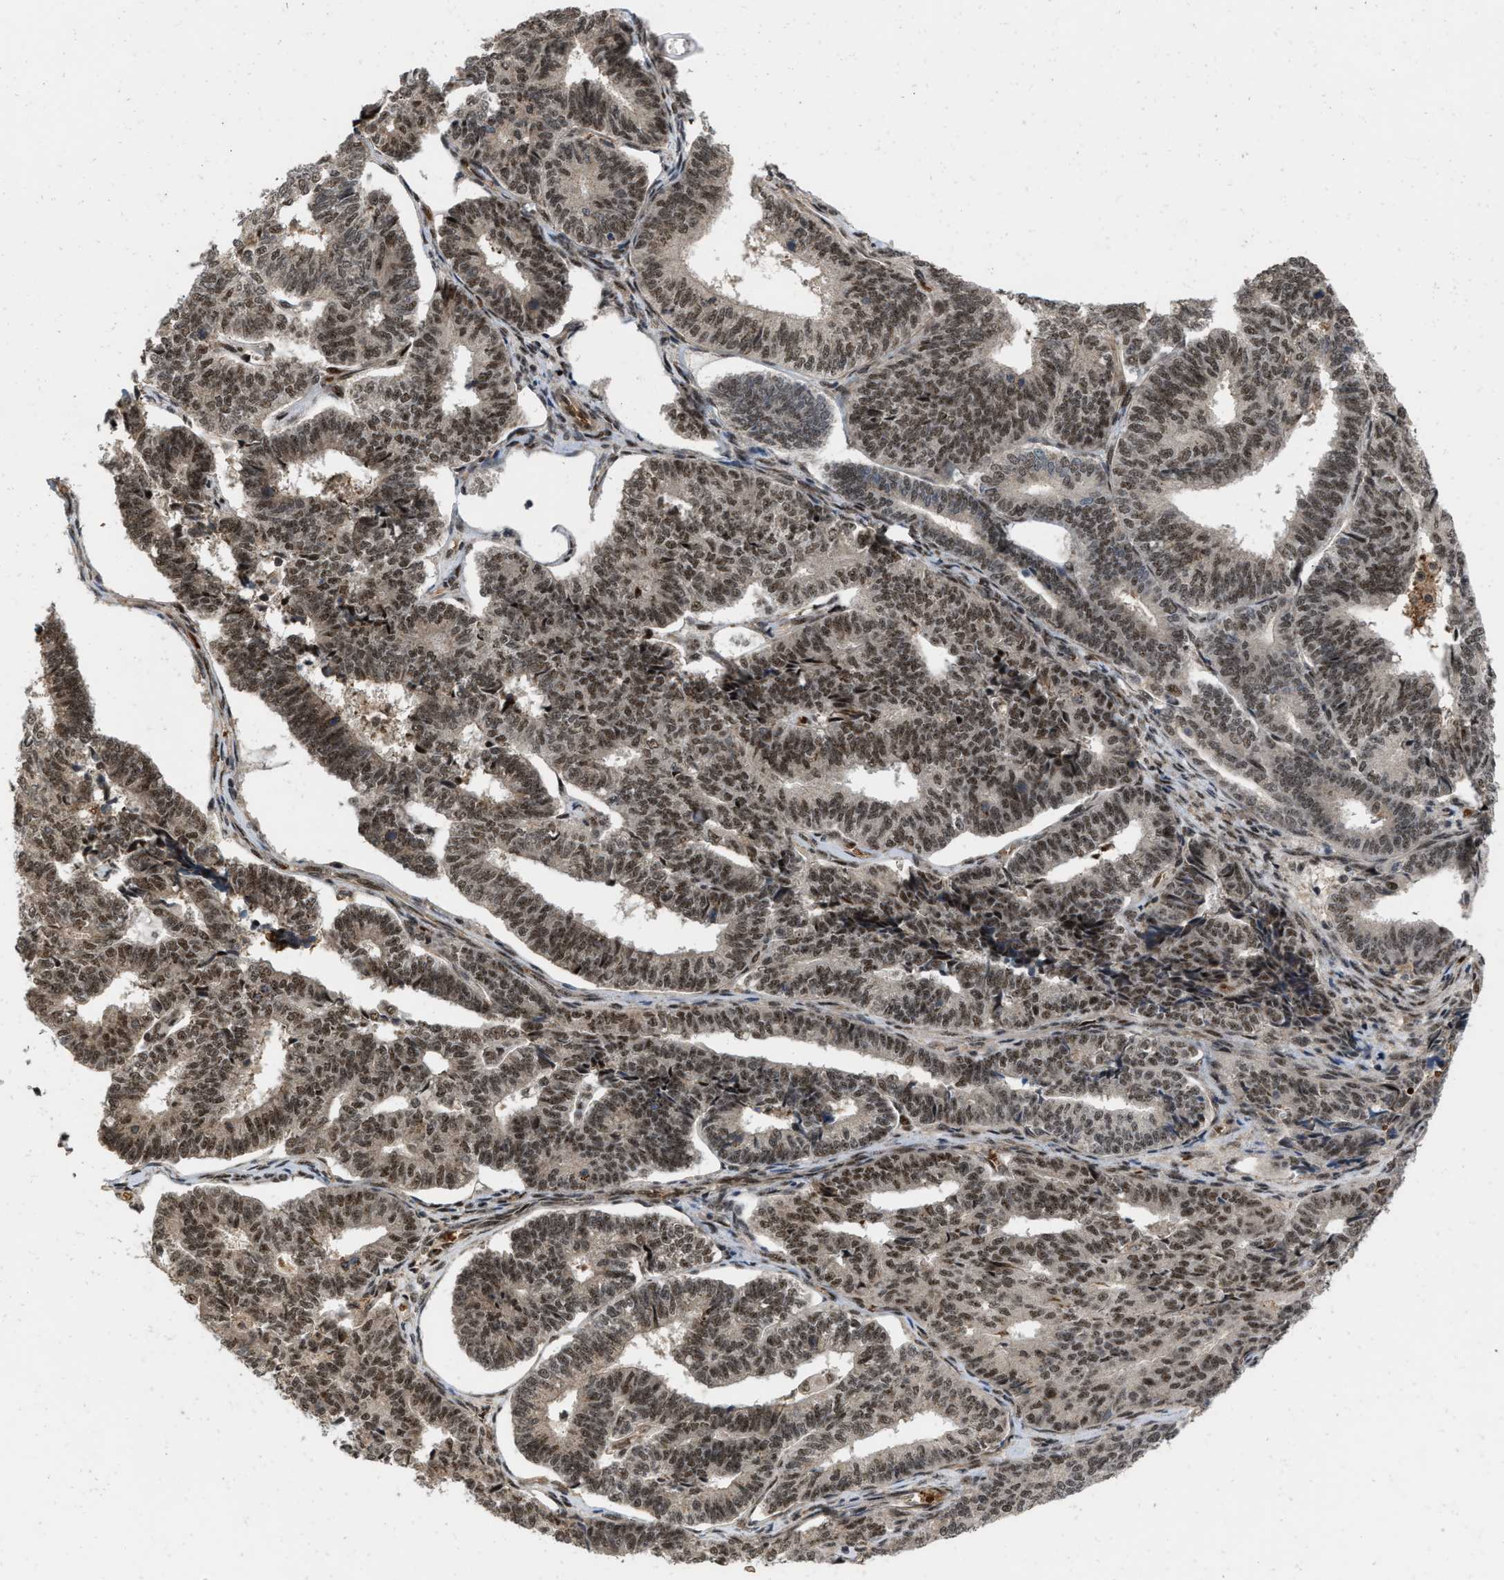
{"staining": {"intensity": "strong", "quantity": ">75%", "location": "nuclear"}, "tissue": "endometrial cancer", "cell_type": "Tumor cells", "image_type": "cancer", "snomed": [{"axis": "morphology", "description": "Adenocarcinoma, NOS"}, {"axis": "topography", "description": "Endometrium"}], "caption": "Immunohistochemical staining of adenocarcinoma (endometrial) shows high levels of strong nuclear expression in about >75% of tumor cells.", "gene": "ANKRD11", "patient": {"sex": "female", "age": 70}}